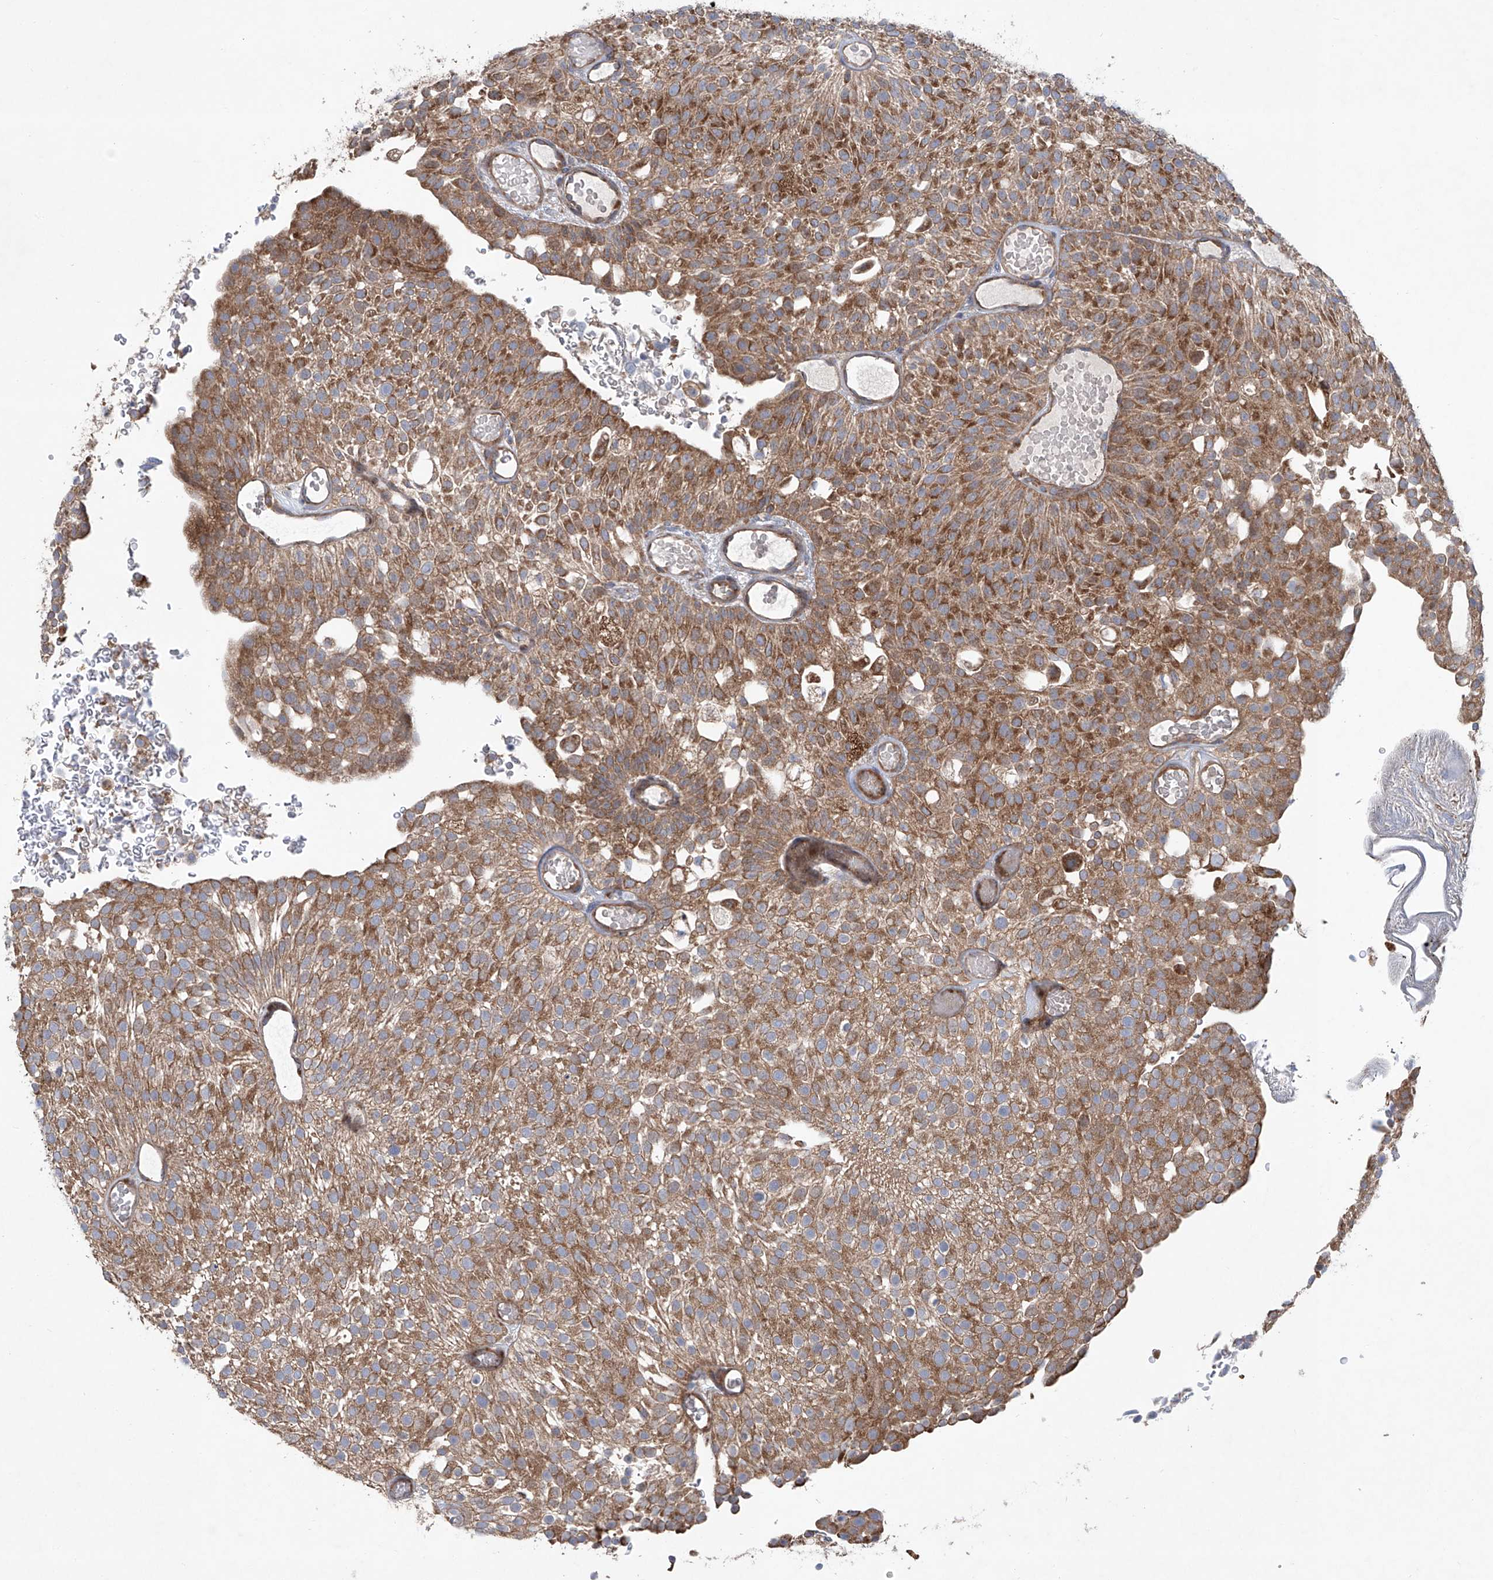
{"staining": {"intensity": "moderate", "quantity": ">75%", "location": "cytoplasmic/membranous"}, "tissue": "urothelial cancer", "cell_type": "Tumor cells", "image_type": "cancer", "snomed": [{"axis": "morphology", "description": "Urothelial carcinoma, Low grade"}, {"axis": "topography", "description": "Urinary bladder"}], "caption": "Human urothelial cancer stained with a brown dye reveals moderate cytoplasmic/membranous positive positivity in approximately >75% of tumor cells.", "gene": "KLC4", "patient": {"sex": "male", "age": 78}}